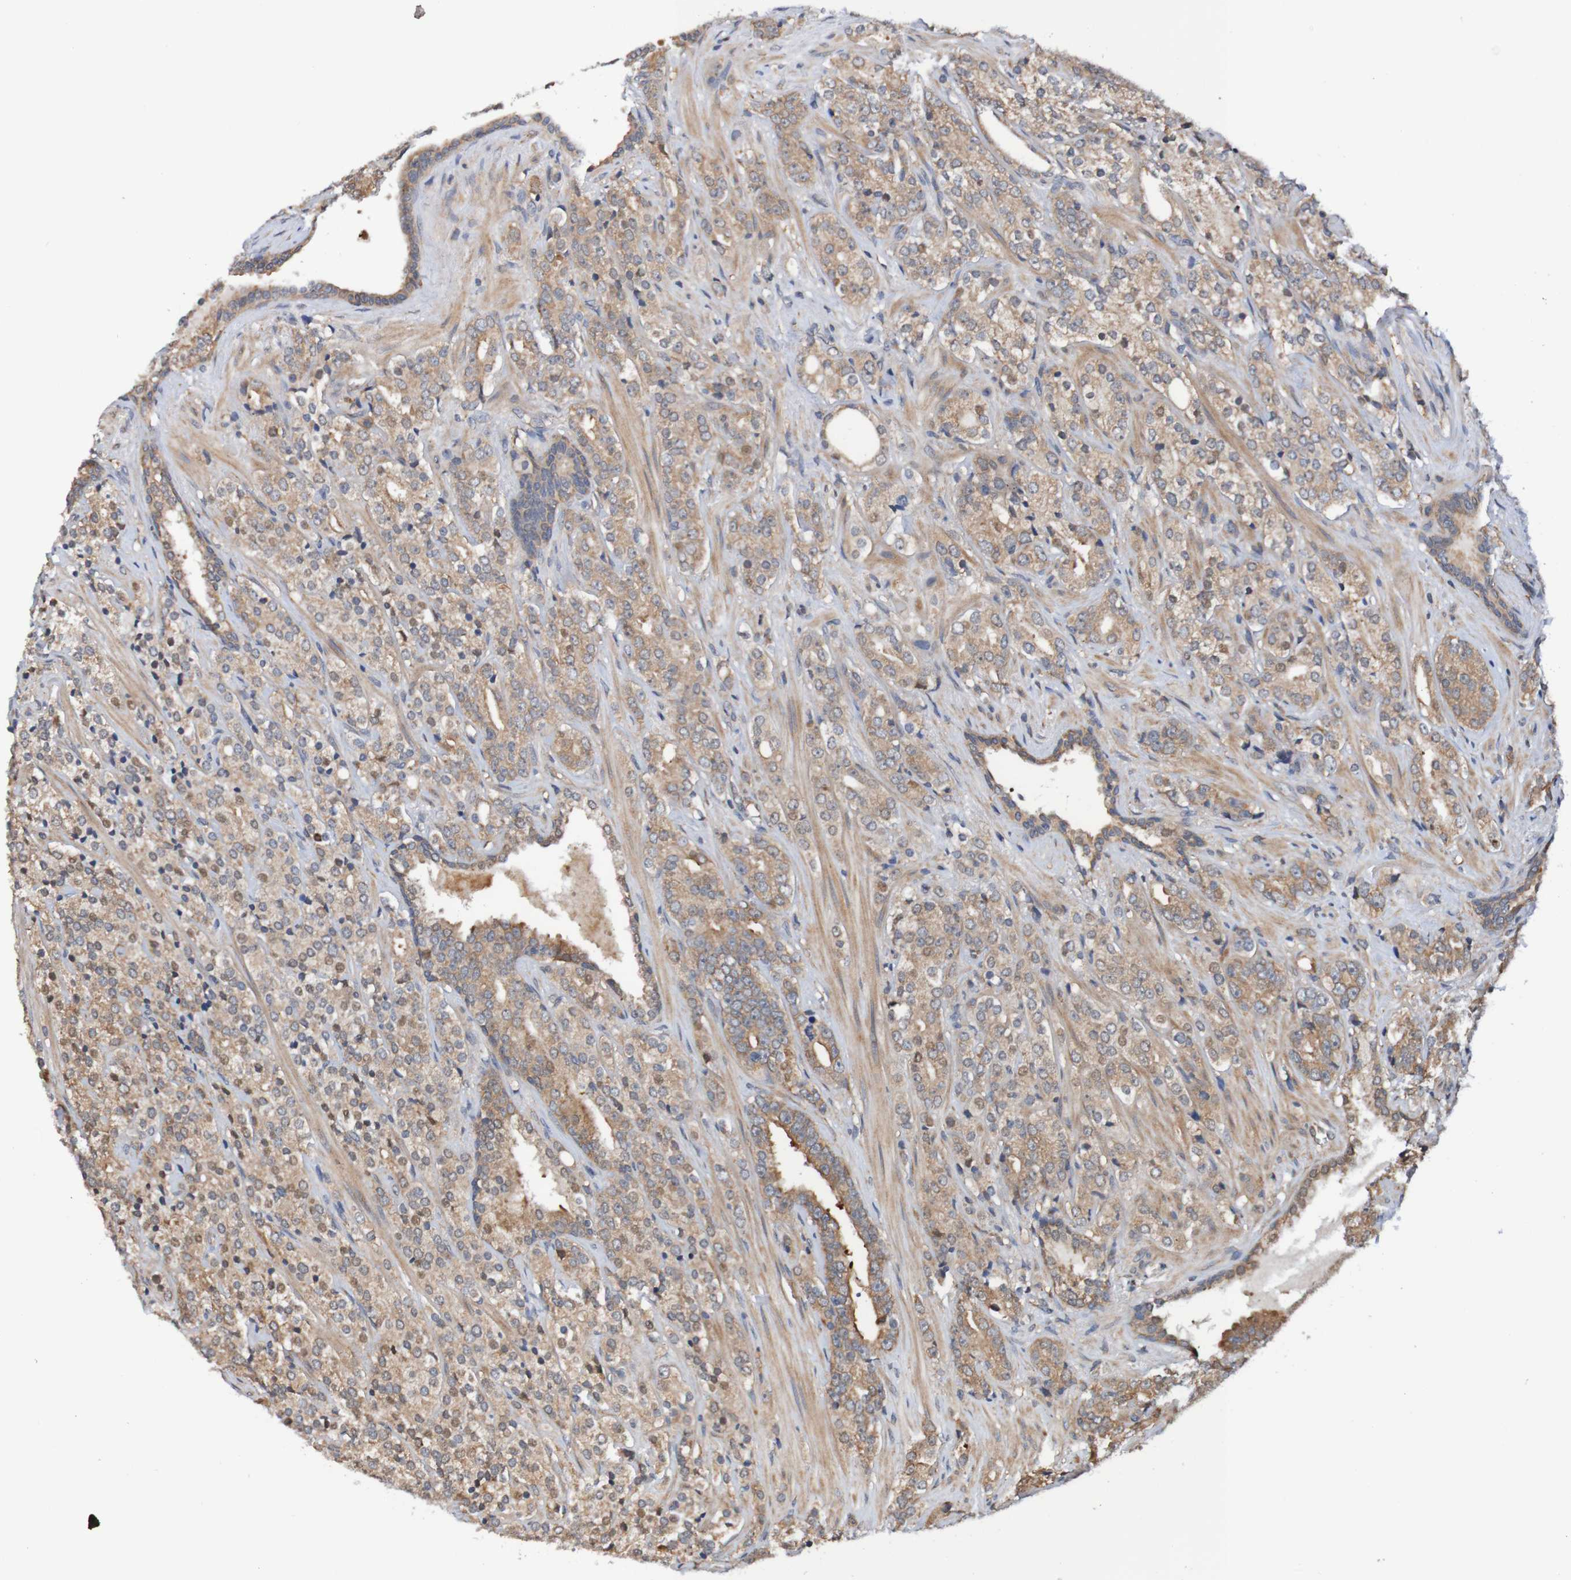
{"staining": {"intensity": "weak", "quantity": ">75%", "location": "cytoplasmic/membranous"}, "tissue": "prostate cancer", "cell_type": "Tumor cells", "image_type": "cancer", "snomed": [{"axis": "morphology", "description": "Adenocarcinoma, High grade"}, {"axis": "topography", "description": "Prostate"}], "caption": "Prostate cancer tissue demonstrates weak cytoplasmic/membranous positivity in about >75% of tumor cells Nuclei are stained in blue.", "gene": "AXIN1", "patient": {"sex": "male", "age": 71}}